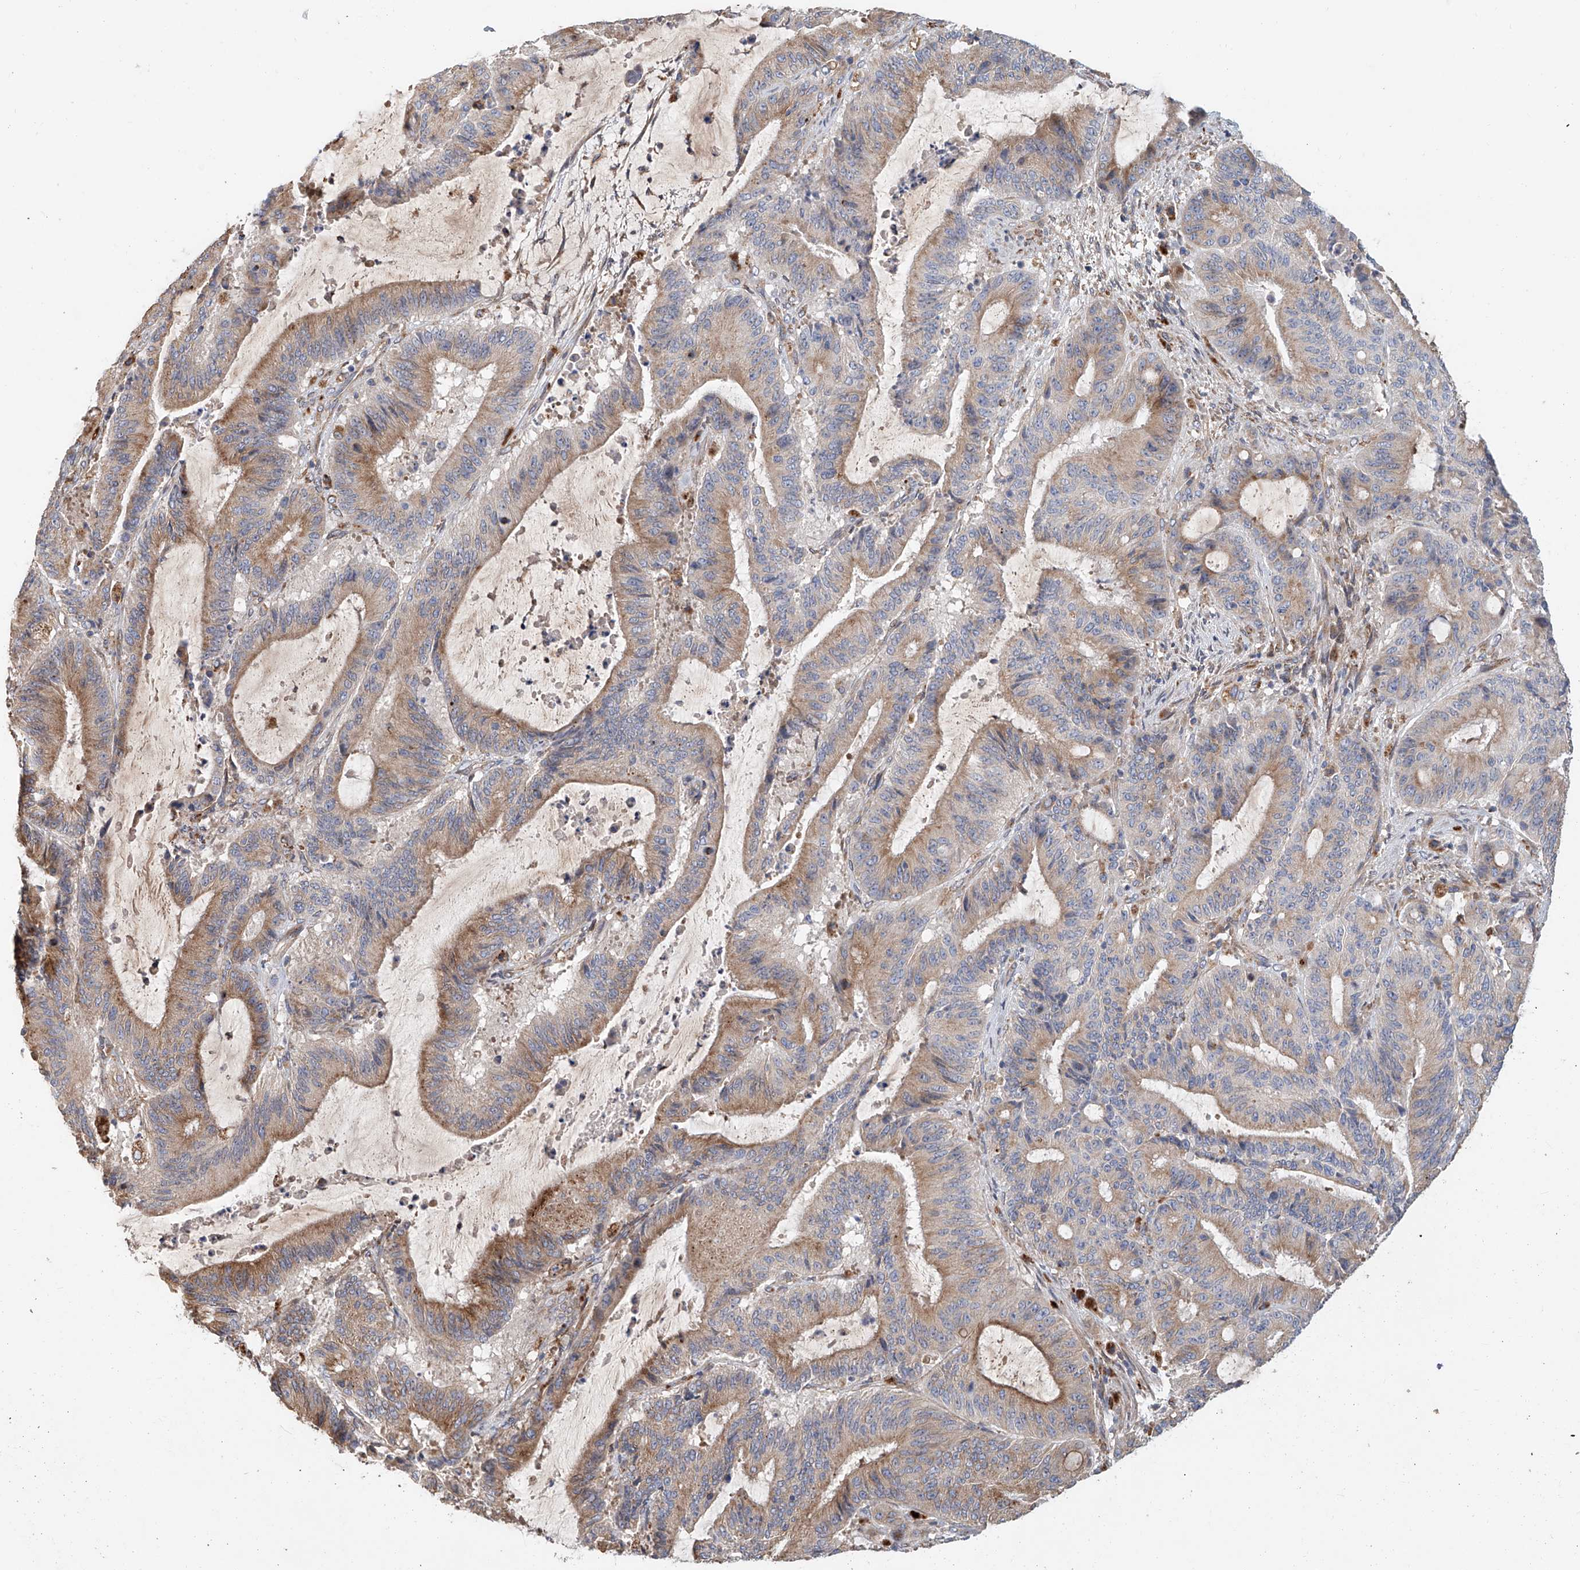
{"staining": {"intensity": "moderate", "quantity": "25%-75%", "location": "cytoplasmic/membranous"}, "tissue": "liver cancer", "cell_type": "Tumor cells", "image_type": "cancer", "snomed": [{"axis": "morphology", "description": "Normal tissue, NOS"}, {"axis": "morphology", "description": "Cholangiocarcinoma"}, {"axis": "topography", "description": "Liver"}, {"axis": "topography", "description": "Peripheral nerve tissue"}], "caption": "Liver cholangiocarcinoma stained with a protein marker displays moderate staining in tumor cells.", "gene": "HGSNAT", "patient": {"sex": "female", "age": 73}}